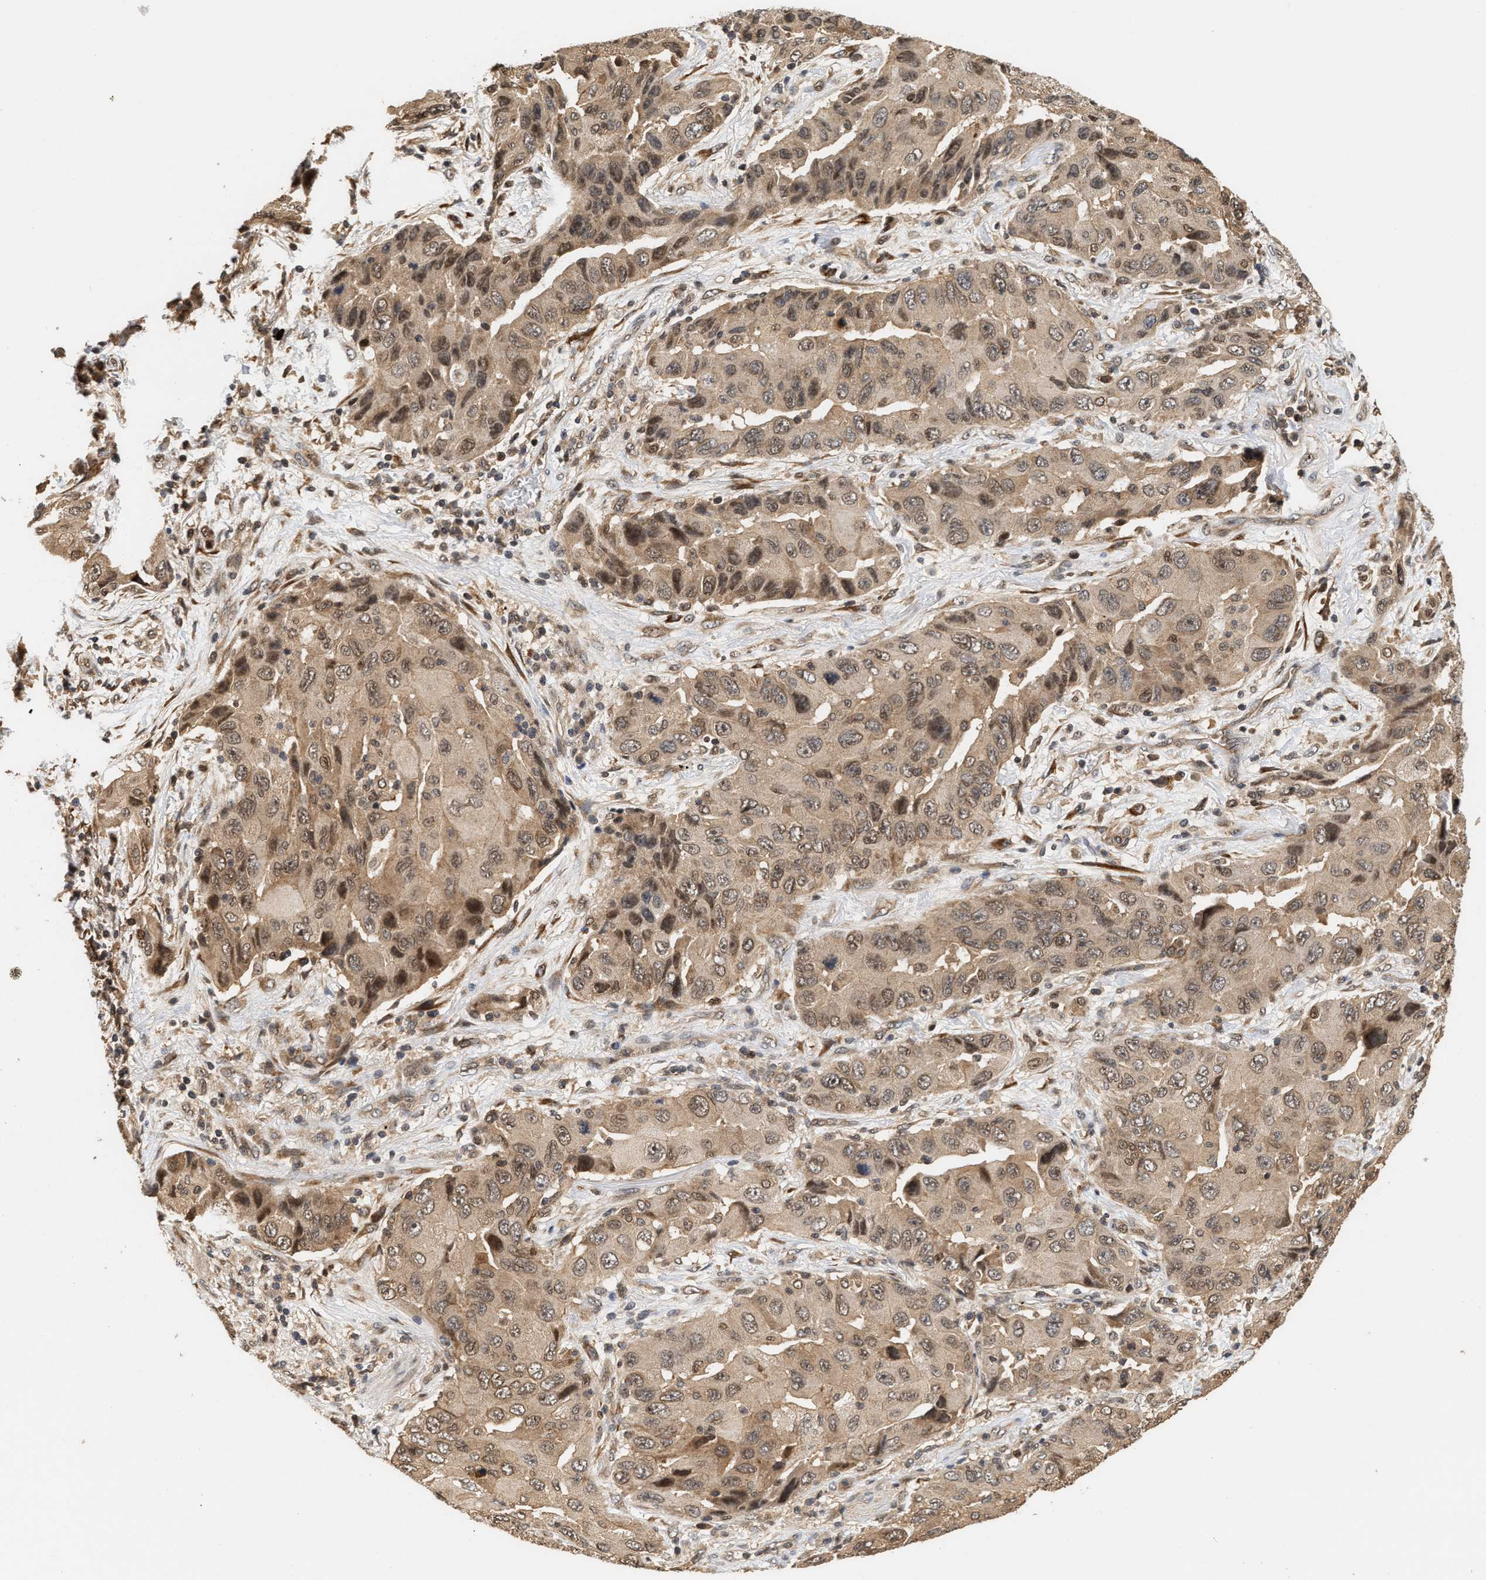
{"staining": {"intensity": "weak", "quantity": ">75%", "location": "cytoplasmic/membranous,nuclear"}, "tissue": "lung cancer", "cell_type": "Tumor cells", "image_type": "cancer", "snomed": [{"axis": "morphology", "description": "Adenocarcinoma, NOS"}, {"axis": "topography", "description": "Lung"}], "caption": "Immunohistochemical staining of adenocarcinoma (lung) shows low levels of weak cytoplasmic/membranous and nuclear protein staining in approximately >75% of tumor cells.", "gene": "ABHD5", "patient": {"sex": "female", "age": 65}}